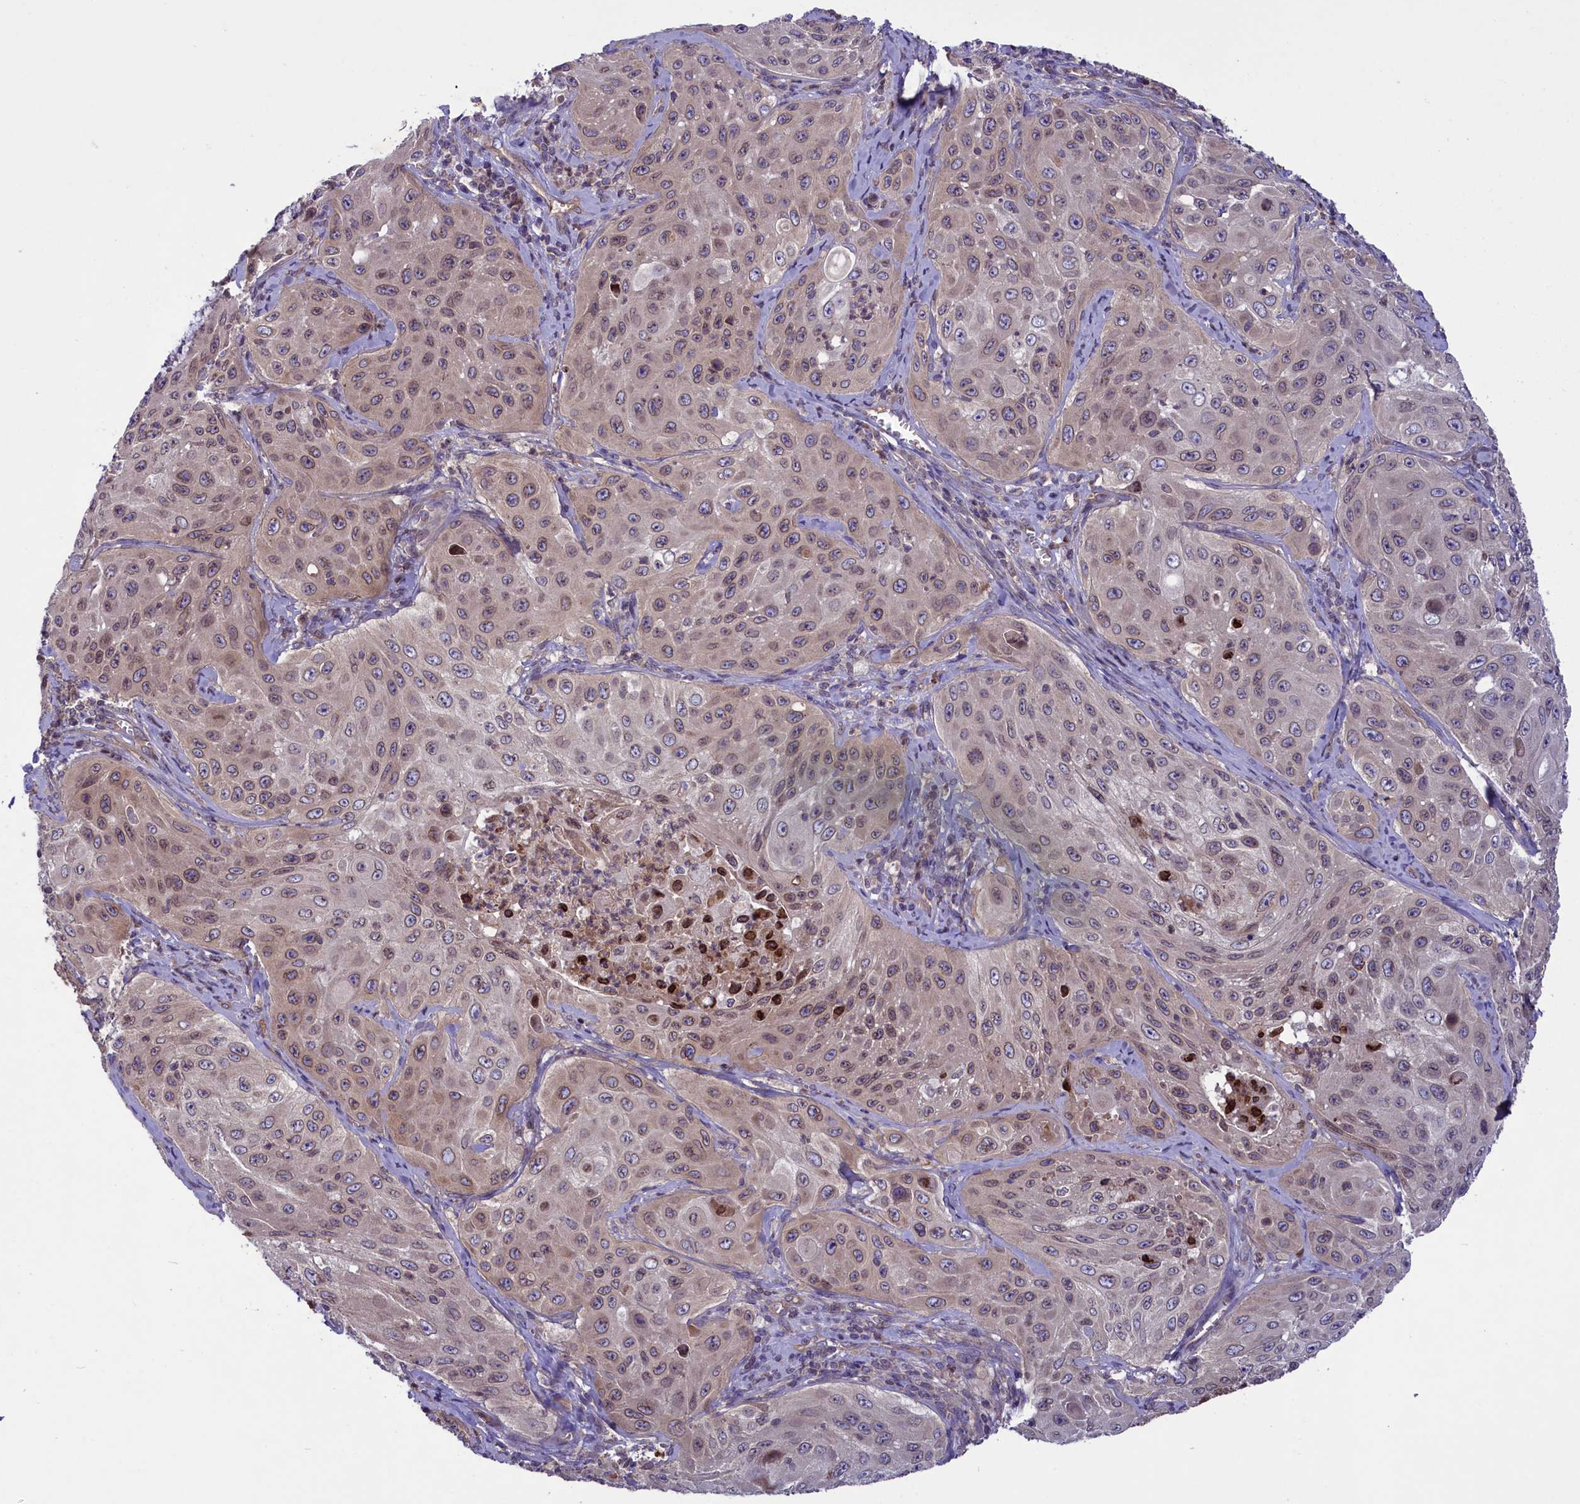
{"staining": {"intensity": "weak", "quantity": "25%-75%", "location": "cytoplasmic/membranous,nuclear"}, "tissue": "cervical cancer", "cell_type": "Tumor cells", "image_type": "cancer", "snomed": [{"axis": "morphology", "description": "Squamous cell carcinoma, NOS"}, {"axis": "topography", "description": "Cervix"}], "caption": "Tumor cells demonstrate low levels of weak cytoplasmic/membranous and nuclear staining in about 25%-75% of cells in squamous cell carcinoma (cervical). (IHC, brightfield microscopy, high magnification).", "gene": "CCDC125", "patient": {"sex": "female", "age": 42}}